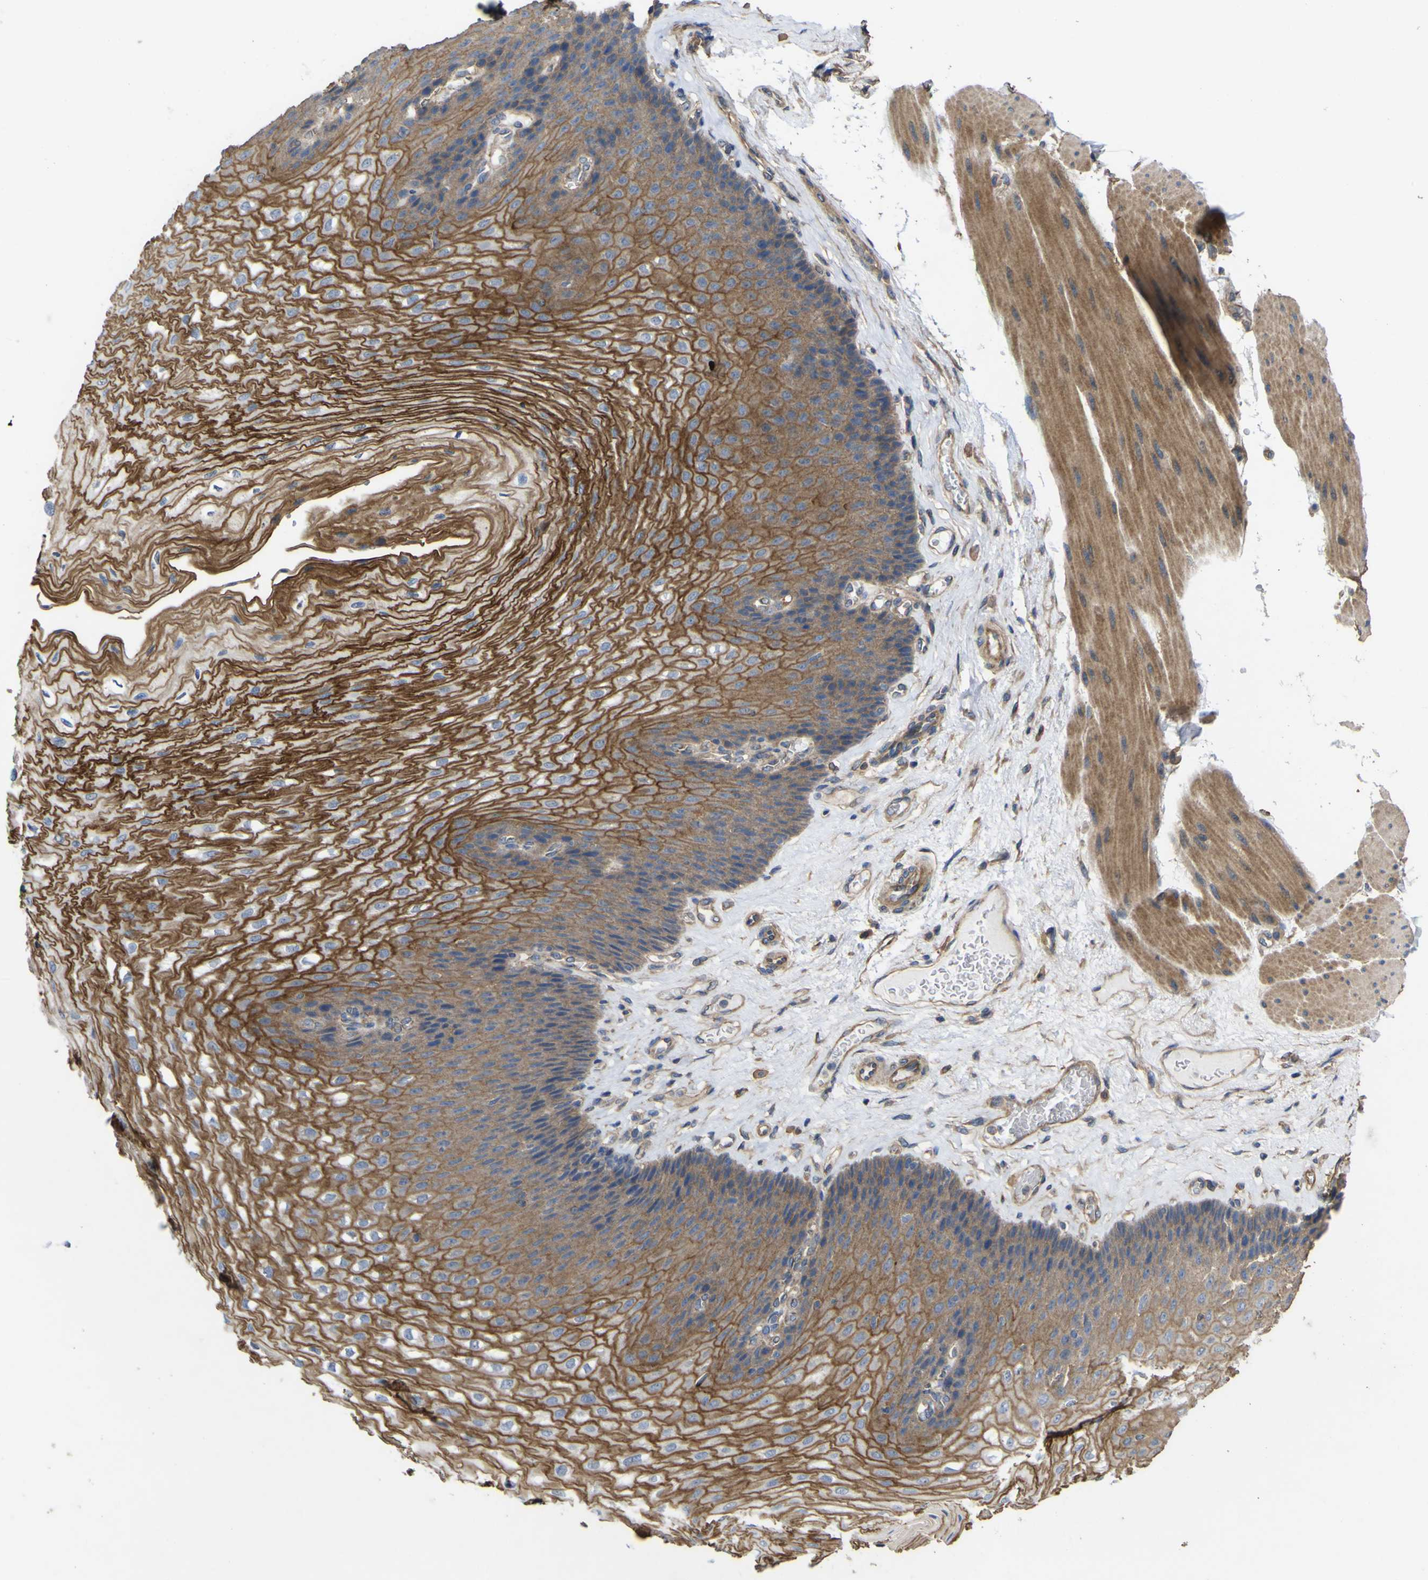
{"staining": {"intensity": "strong", "quantity": ">75%", "location": "cytoplasmic/membranous"}, "tissue": "esophagus", "cell_type": "Squamous epithelial cells", "image_type": "normal", "snomed": [{"axis": "morphology", "description": "Normal tissue, NOS"}, {"axis": "topography", "description": "Esophagus"}], "caption": "Immunohistochemistry (IHC) (DAB) staining of normal human esophagus shows strong cytoplasmic/membranous protein positivity in approximately >75% of squamous epithelial cells. (Stains: DAB (3,3'-diaminobenzidine) in brown, nuclei in blue, Microscopy: brightfield microscopy at high magnification).", "gene": "TNFSF15", "patient": {"sex": "female", "age": 72}}